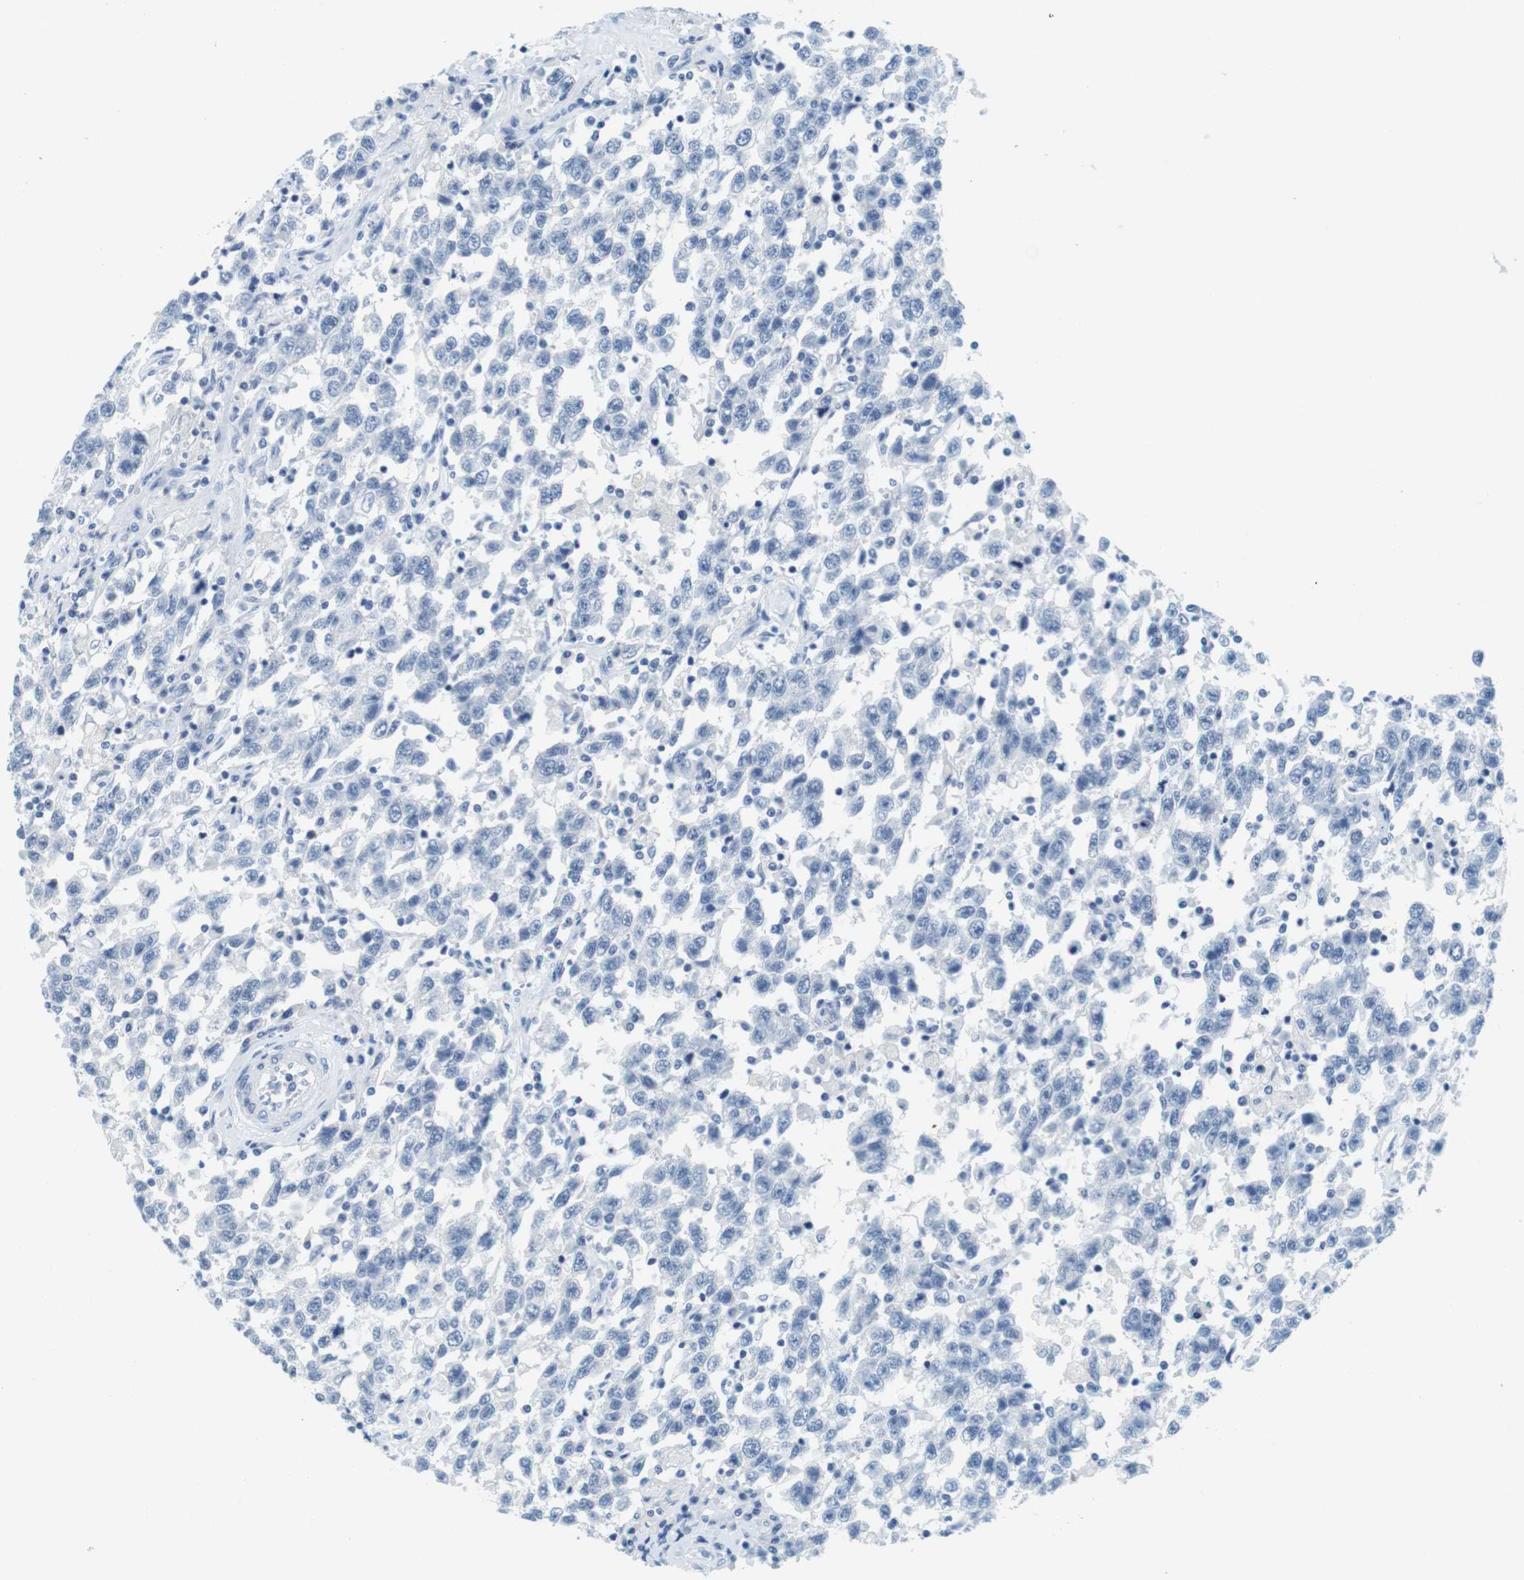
{"staining": {"intensity": "negative", "quantity": "none", "location": "none"}, "tissue": "testis cancer", "cell_type": "Tumor cells", "image_type": "cancer", "snomed": [{"axis": "morphology", "description": "Seminoma, NOS"}, {"axis": "topography", "description": "Testis"}], "caption": "A high-resolution image shows IHC staining of testis cancer (seminoma), which demonstrates no significant positivity in tumor cells. (DAB (3,3'-diaminobenzidine) immunohistochemistry (IHC) visualized using brightfield microscopy, high magnification).", "gene": "CYP2C9", "patient": {"sex": "male", "age": 41}}